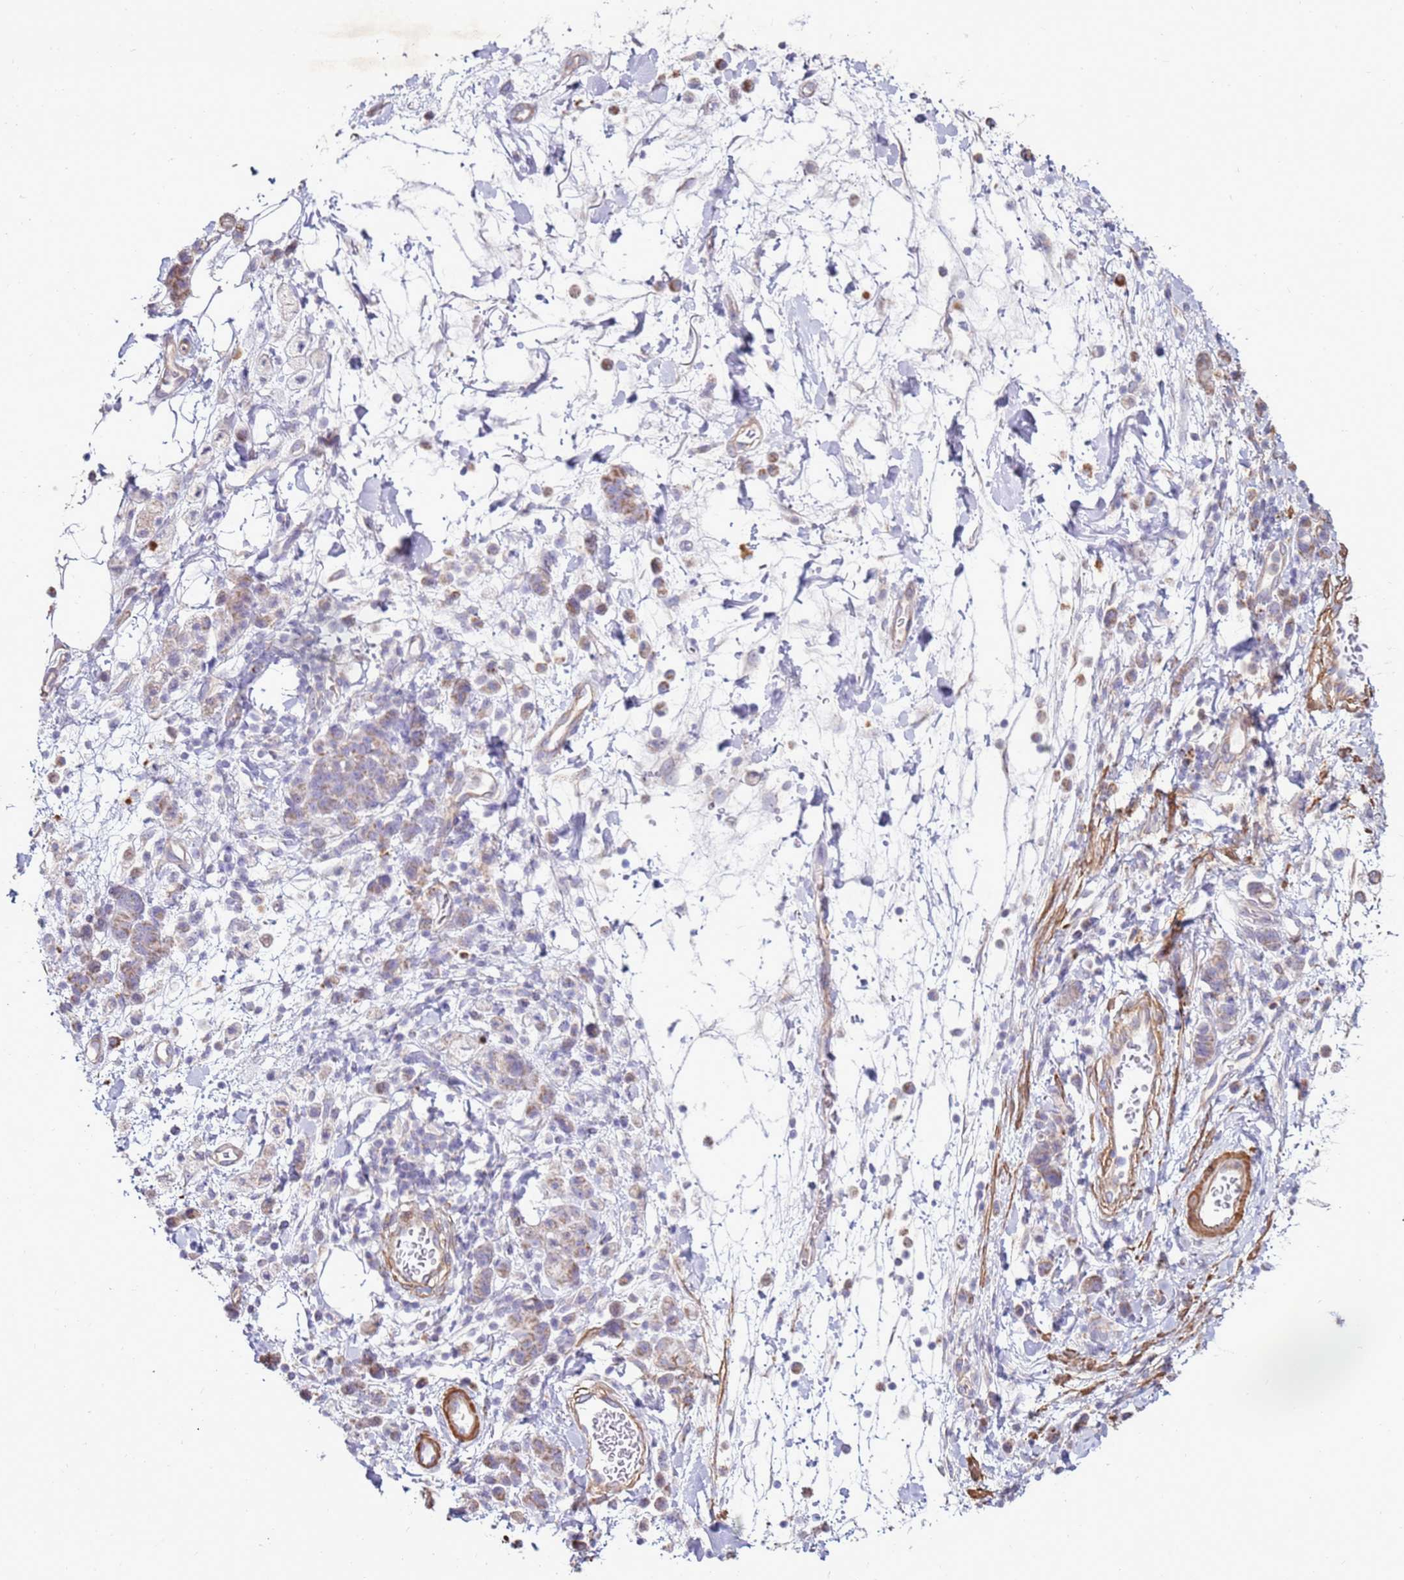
{"staining": {"intensity": "weak", "quantity": "<25%", "location": "cytoplasmic/membranous"}, "tissue": "stomach cancer", "cell_type": "Tumor cells", "image_type": "cancer", "snomed": [{"axis": "morphology", "description": "Adenocarcinoma, NOS"}, {"axis": "topography", "description": "Stomach"}], "caption": "High magnification brightfield microscopy of stomach adenocarcinoma stained with DAB (3,3'-diaminobenzidine) (brown) and counterstained with hematoxylin (blue): tumor cells show no significant positivity.", "gene": "DDX59", "patient": {"sex": "male", "age": 77}}